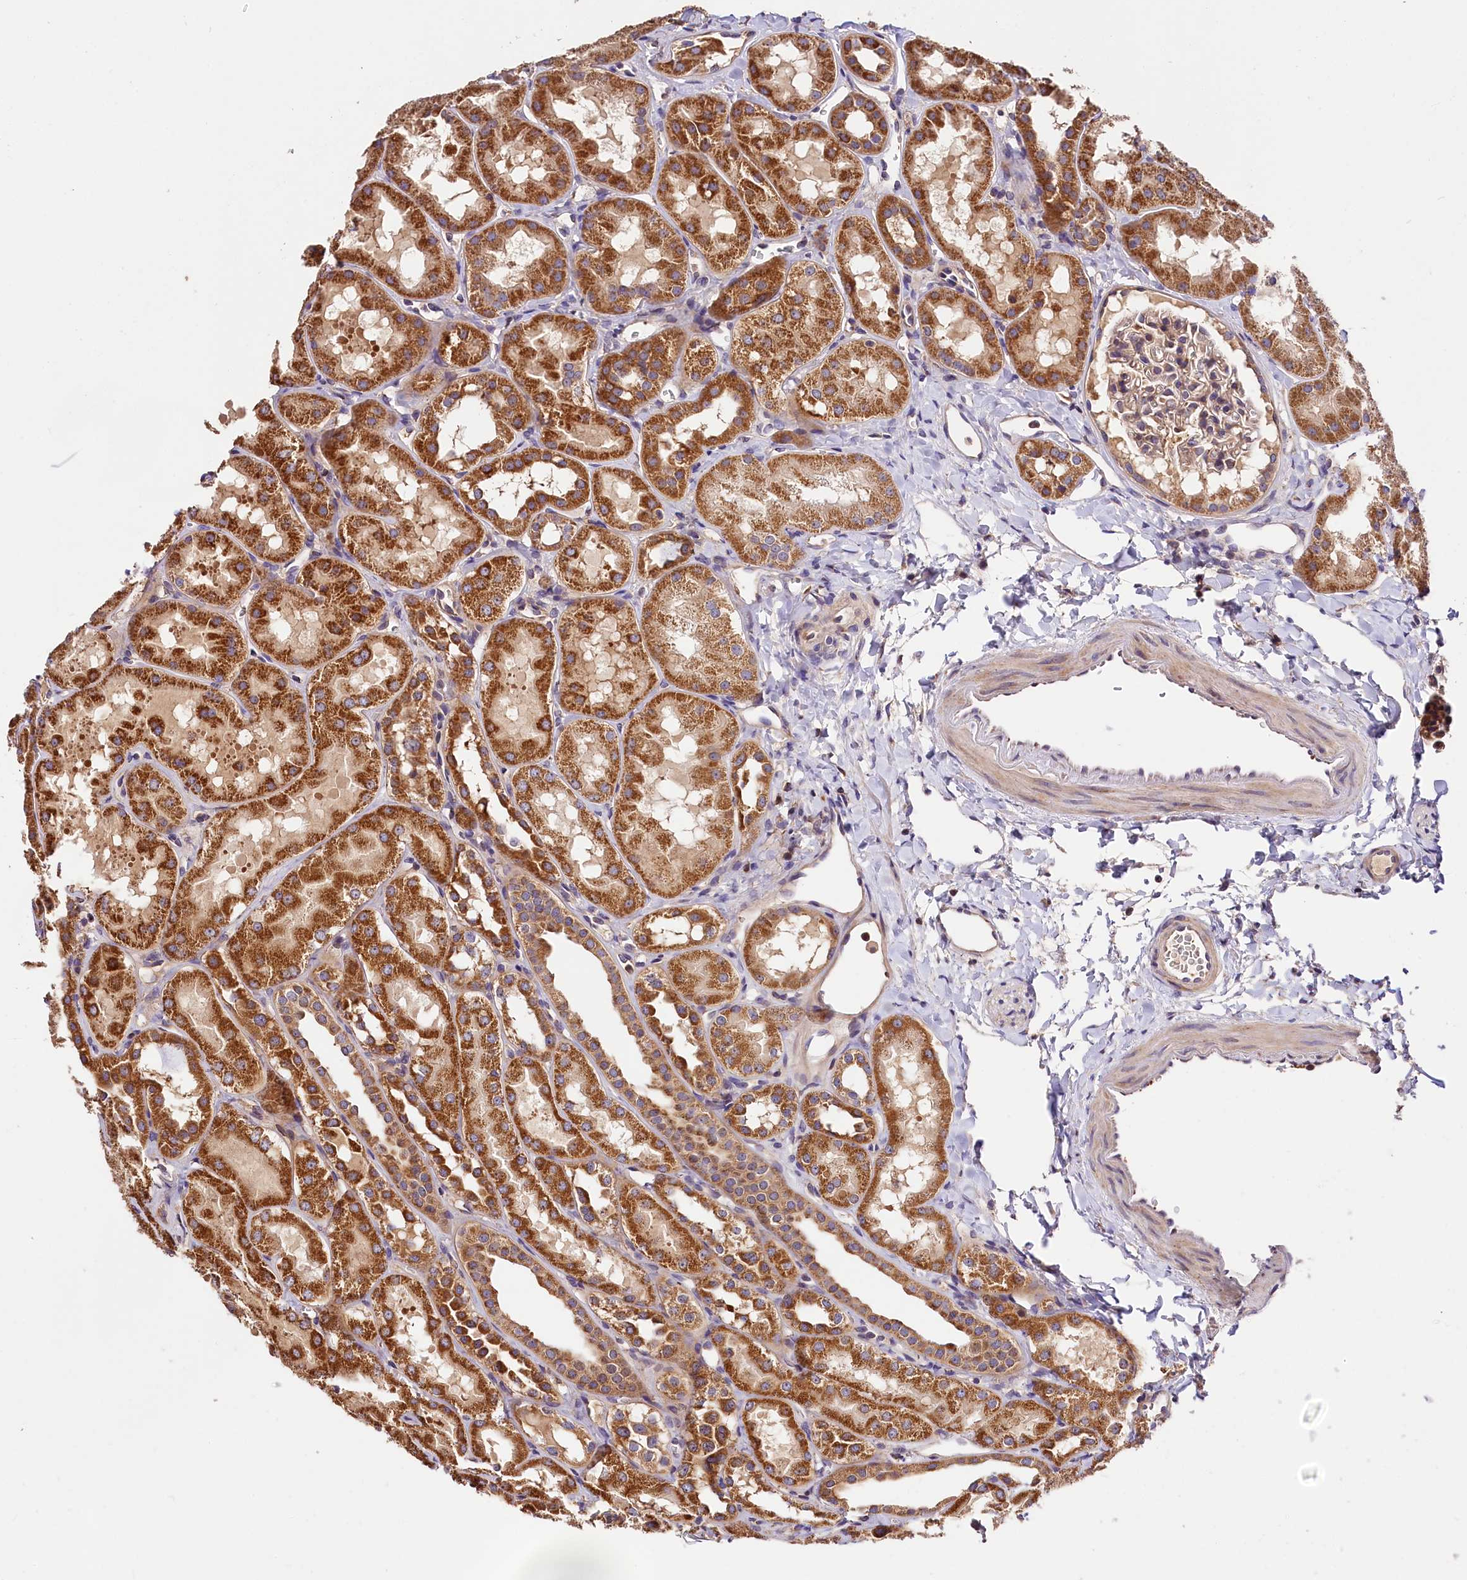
{"staining": {"intensity": "weak", "quantity": "25%-75%", "location": "cytoplasmic/membranous,nuclear"}, "tissue": "kidney", "cell_type": "Cells in glomeruli", "image_type": "normal", "snomed": [{"axis": "morphology", "description": "Normal tissue, NOS"}, {"axis": "topography", "description": "Kidney"}, {"axis": "topography", "description": "Urinary bladder"}], "caption": "A brown stain labels weak cytoplasmic/membranous,nuclear staining of a protein in cells in glomeruli of benign kidney.", "gene": "KPTN", "patient": {"sex": "male", "age": 16}}